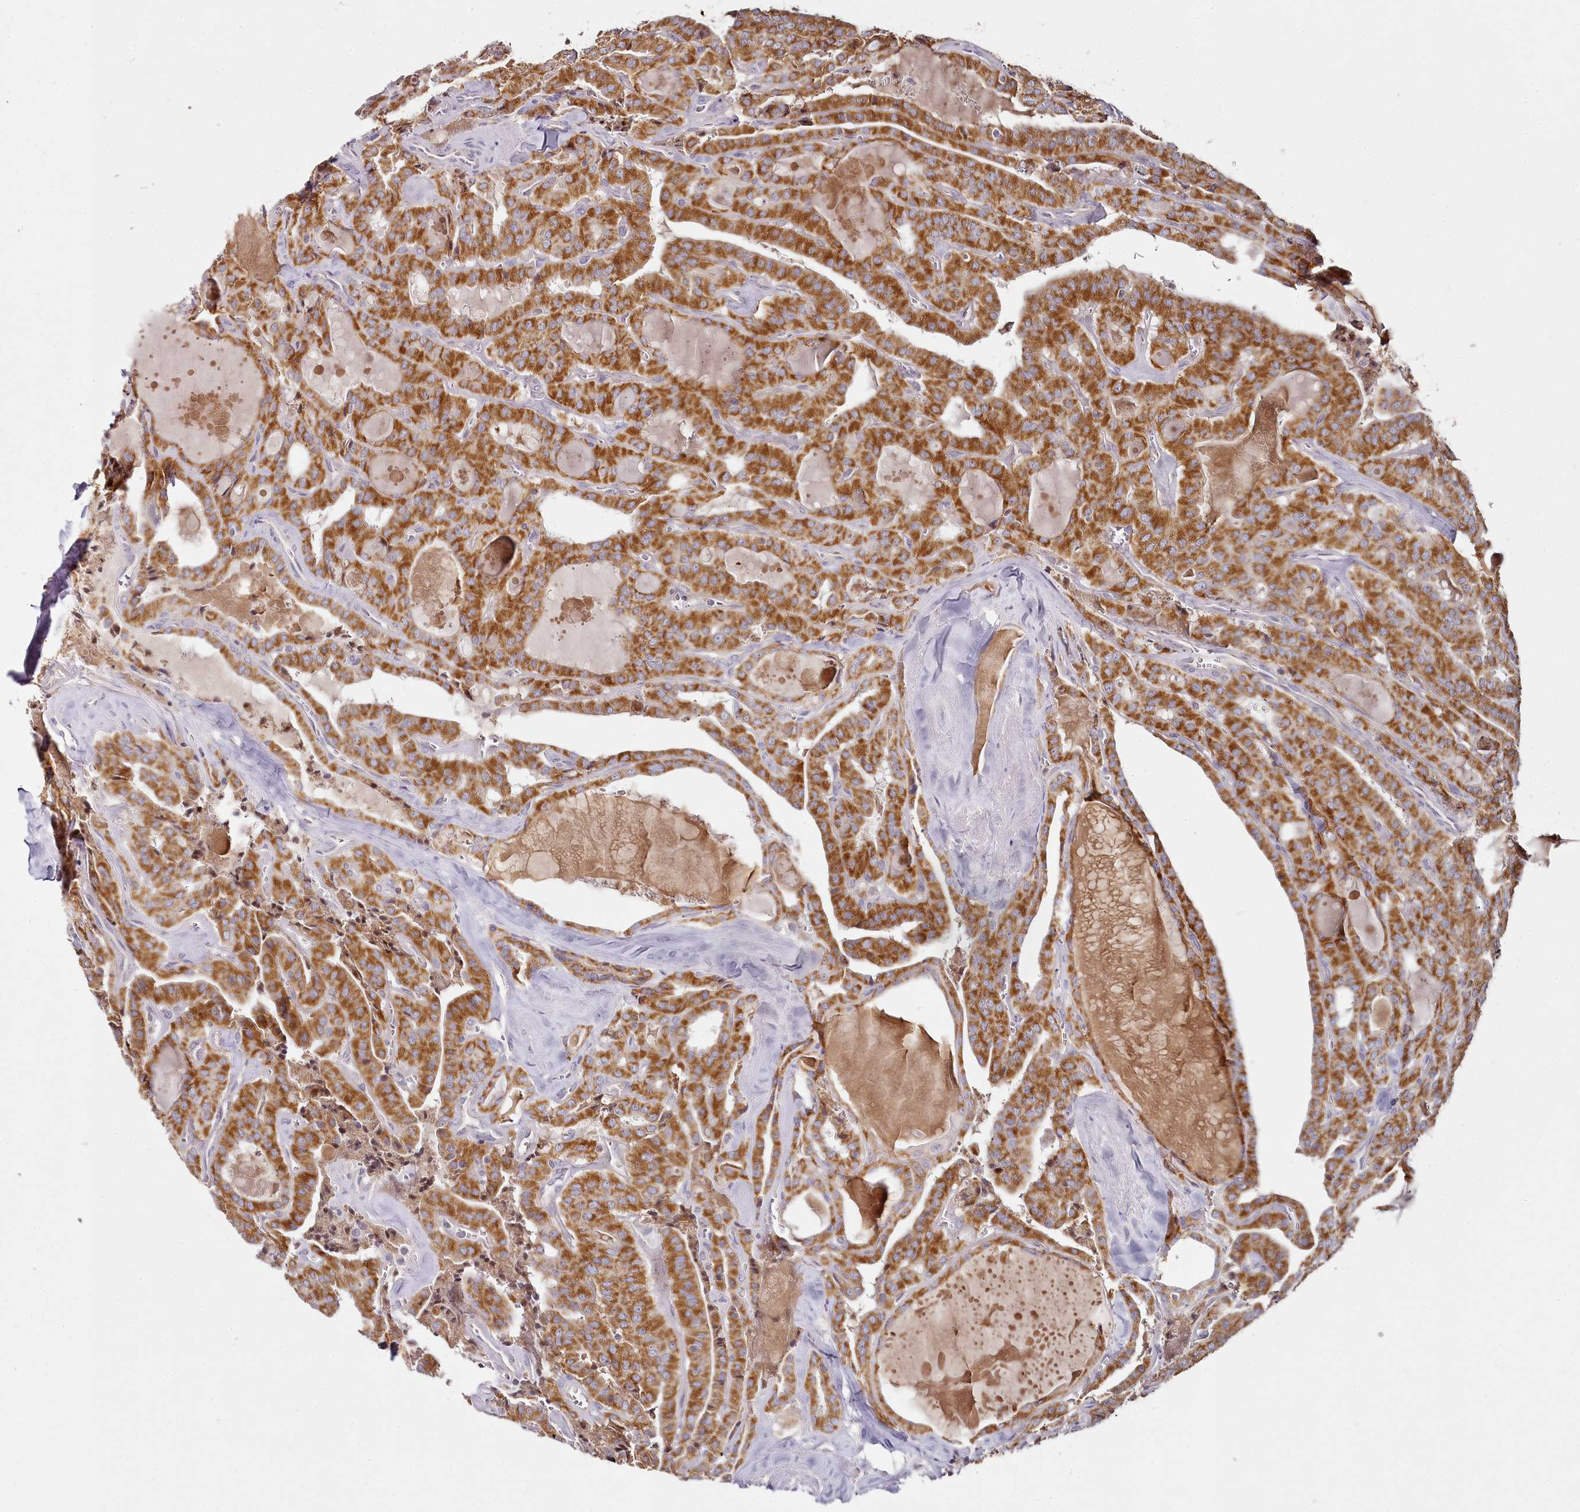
{"staining": {"intensity": "strong", "quantity": ">75%", "location": "cytoplasmic/membranous"}, "tissue": "thyroid cancer", "cell_type": "Tumor cells", "image_type": "cancer", "snomed": [{"axis": "morphology", "description": "Papillary adenocarcinoma, NOS"}, {"axis": "topography", "description": "Thyroid gland"}], "caption": "Protein staining of thyroid papillary adenocarcinoma tissue reveals strong cytoplasmic/membranous staining in about >75% of tumor cells.", "gene": "ACSS1", "patient": {"sex": "male", "age": 52}}